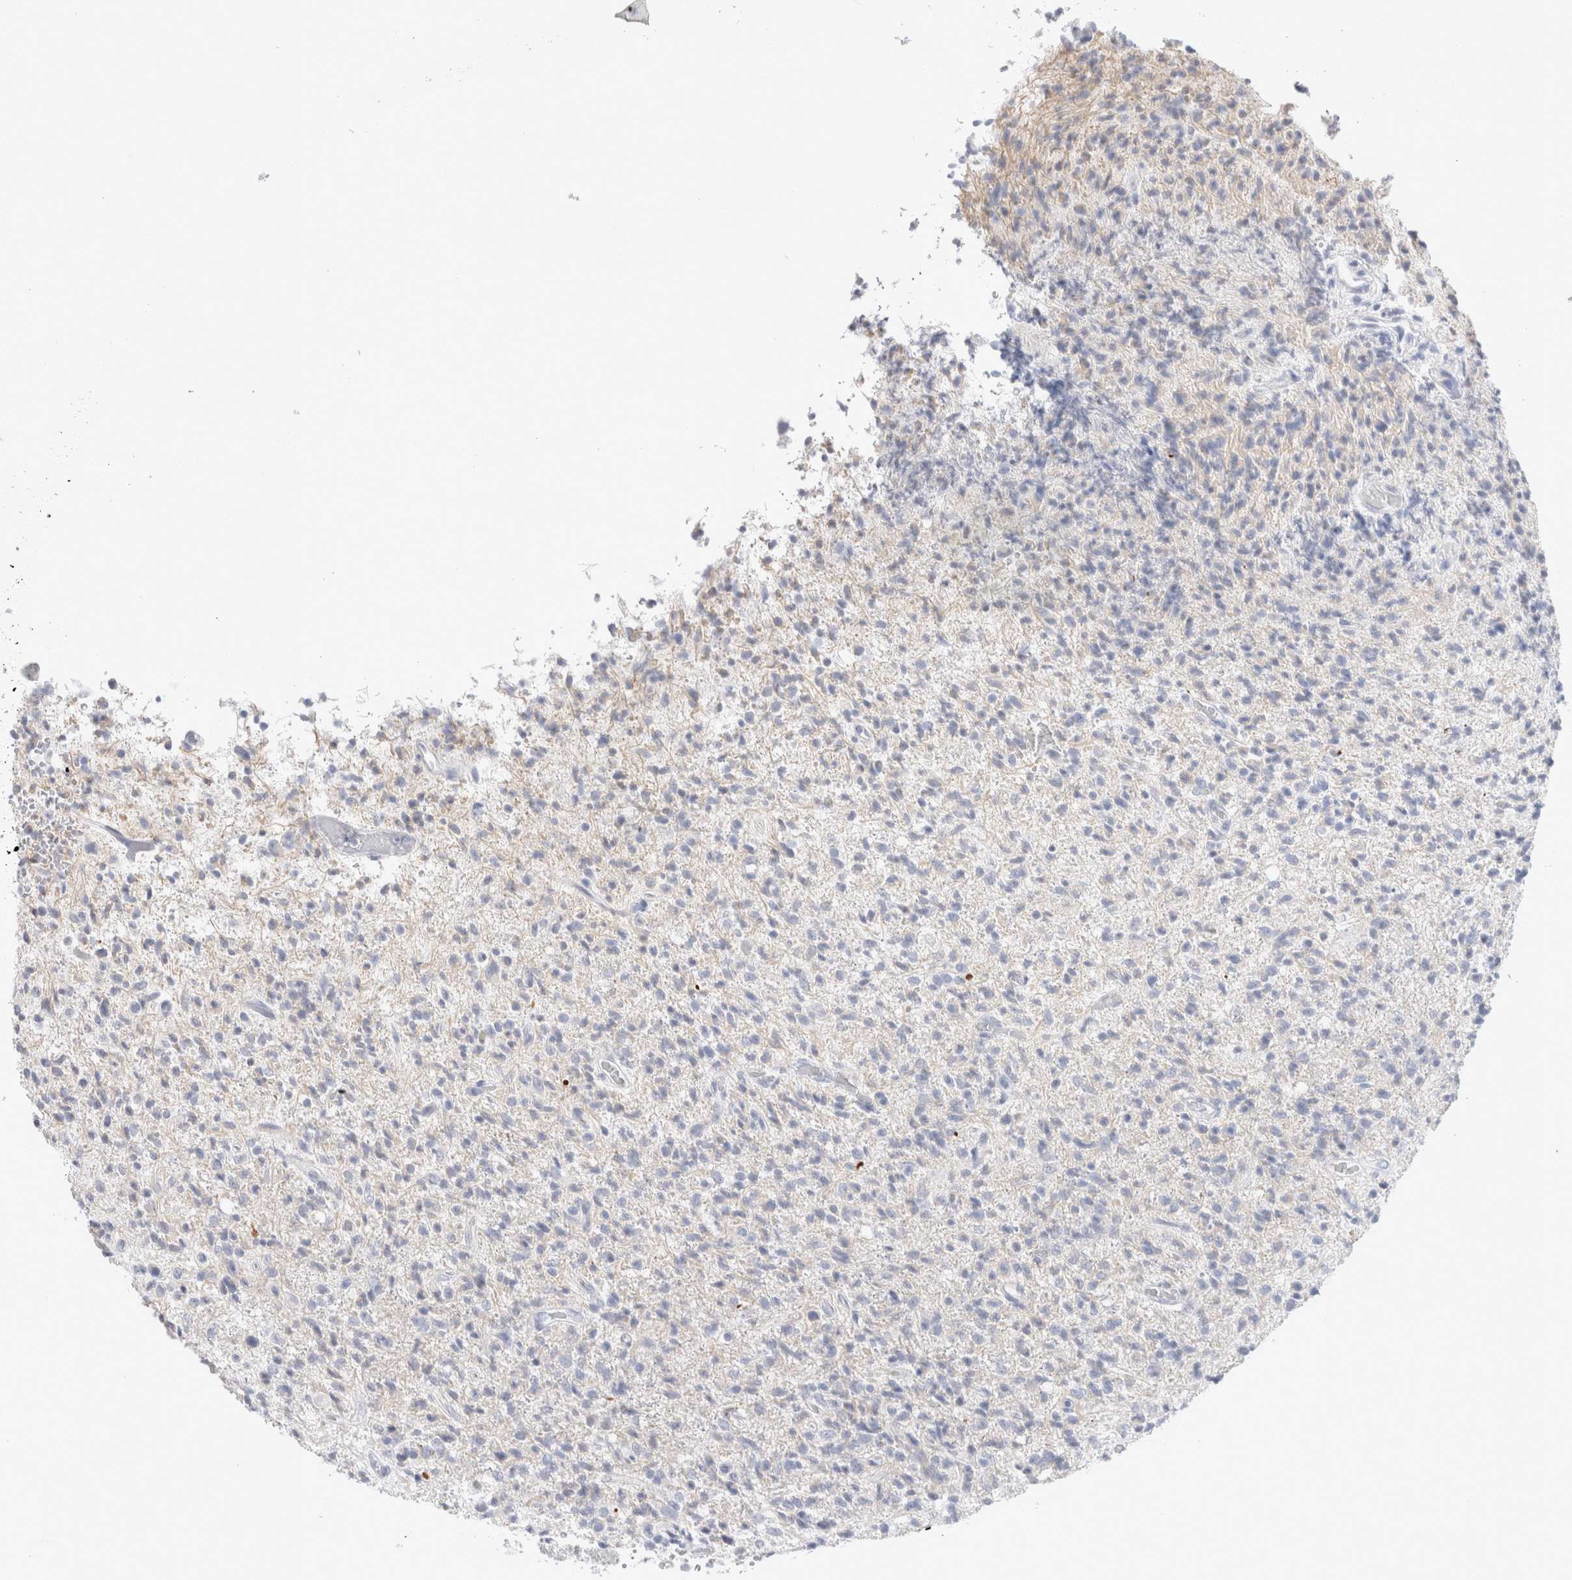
{"staining": {"intensity": "negative", "quantity": "none", "location": "none"}, "tissue": "glioma", "cell_type": "Tumor cells", "image_type": "cancer", "snomed": [{"axis": "morphology", "description": "Glioma, malignant, High grade"}, {"axis": "topography", "description": "Brain"}], "caption": "The image demonstrates no staining of tumor cells in glioma.", "gene": "ECHDC2", "patient": {"sex": "female", "age": 57}}